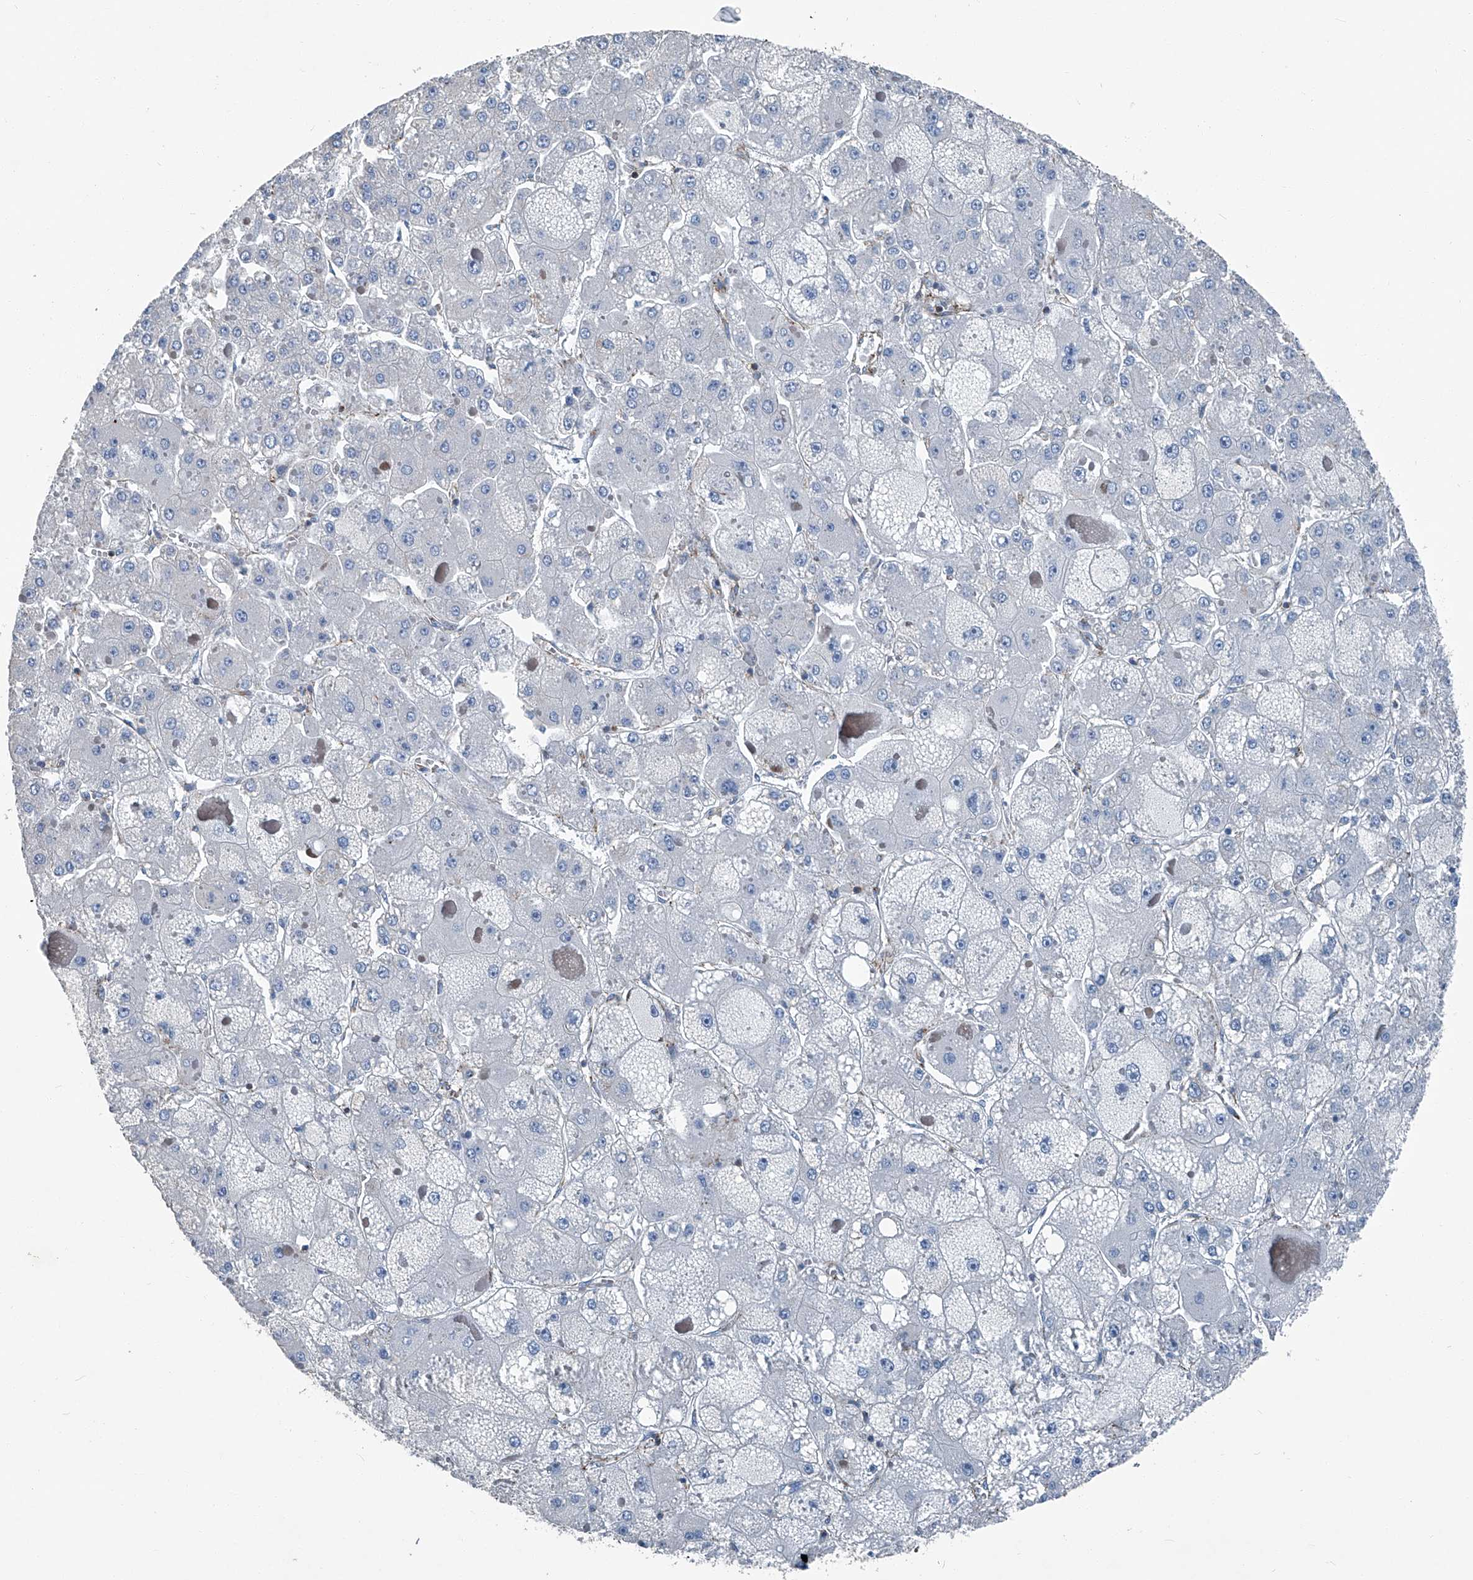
{"staining": {"intensity": "negative", "quantity": "none", "location": "none"}, "tissue": "liver cancer", "cell_type": "Tumor cells", "image_type": "cancer", "snomed": [{"axis": "morphology", "description": "Carcinoma, Hepatocellular, NOS"}, {"axis": "topography", "description": "Liver"}], "caption": "Human hepatocellular carcinoma (liver) stained for a protein using immunohistochemistry shows no positivity in tumor cells.", "gene": "SEPTIN7", "patient": {"sex": "female", "age": 73}}